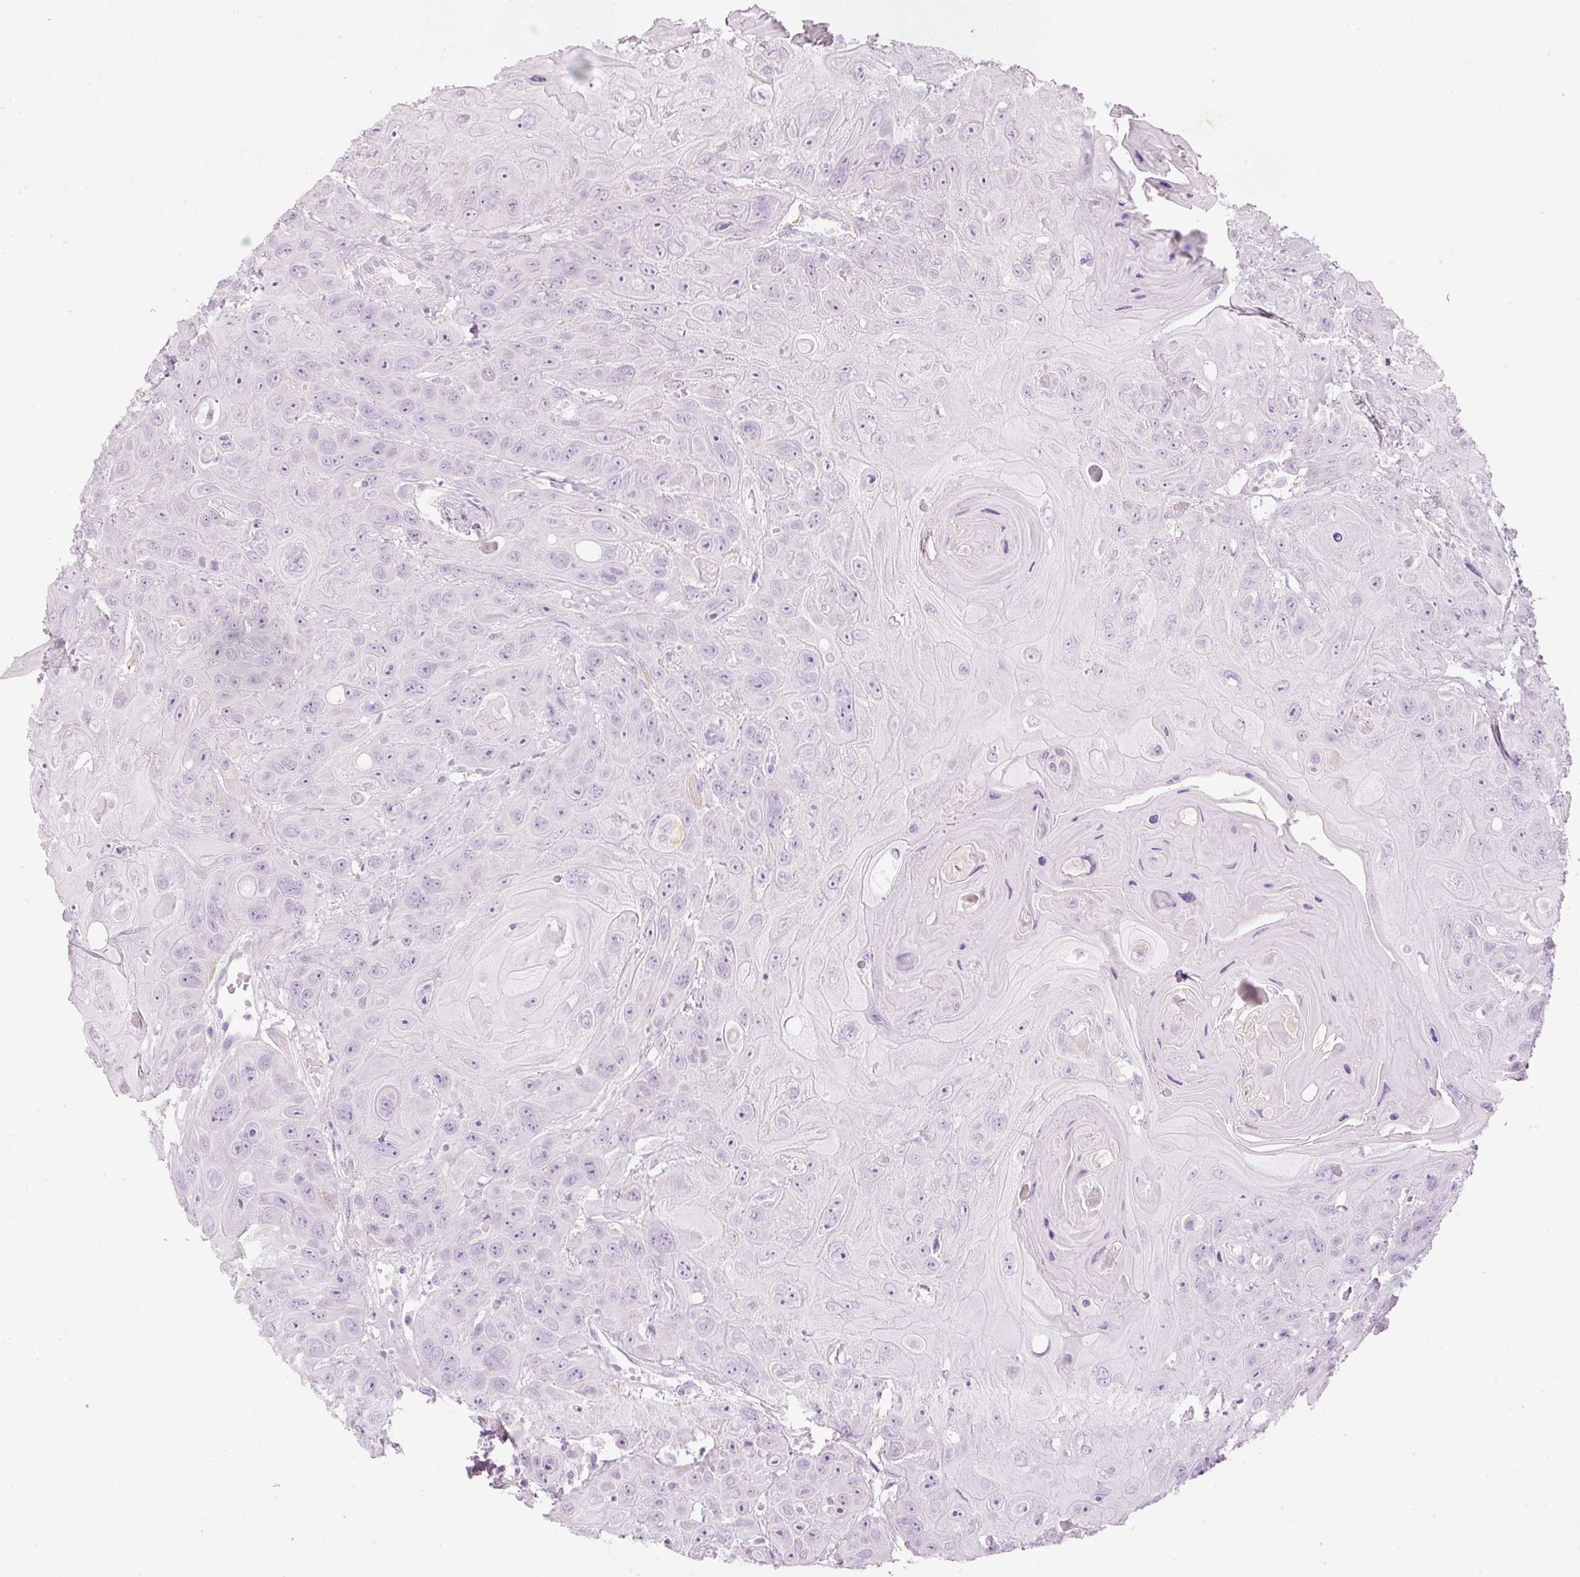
{"staining": {"intensity": "negative", "quantity": "none", "location": "none"}, "tissue": "head and neck cancer", "cell_type": "Tumor cells", "image_type": "cancer", "snomed": [{"axis": "morphology", "description": "Squamous cell carcinoma, NOS"}, {"axis": "topography", "description": "Head-Neck"}], "caption": "DAB (3,3'-diaminobenzidine) immunohistochemical staining of human head and neck cancer reveals no significant expression in tumor cells. The staining was performed using DAB (3,3'-diaminobenzidine) to visualize the protein expression in brown, while the nuclei were stained in blue with hematoxylin (Magnification: 20x).", "gene": "CARD16", "patient": {"sex": "female", "age": 59}}